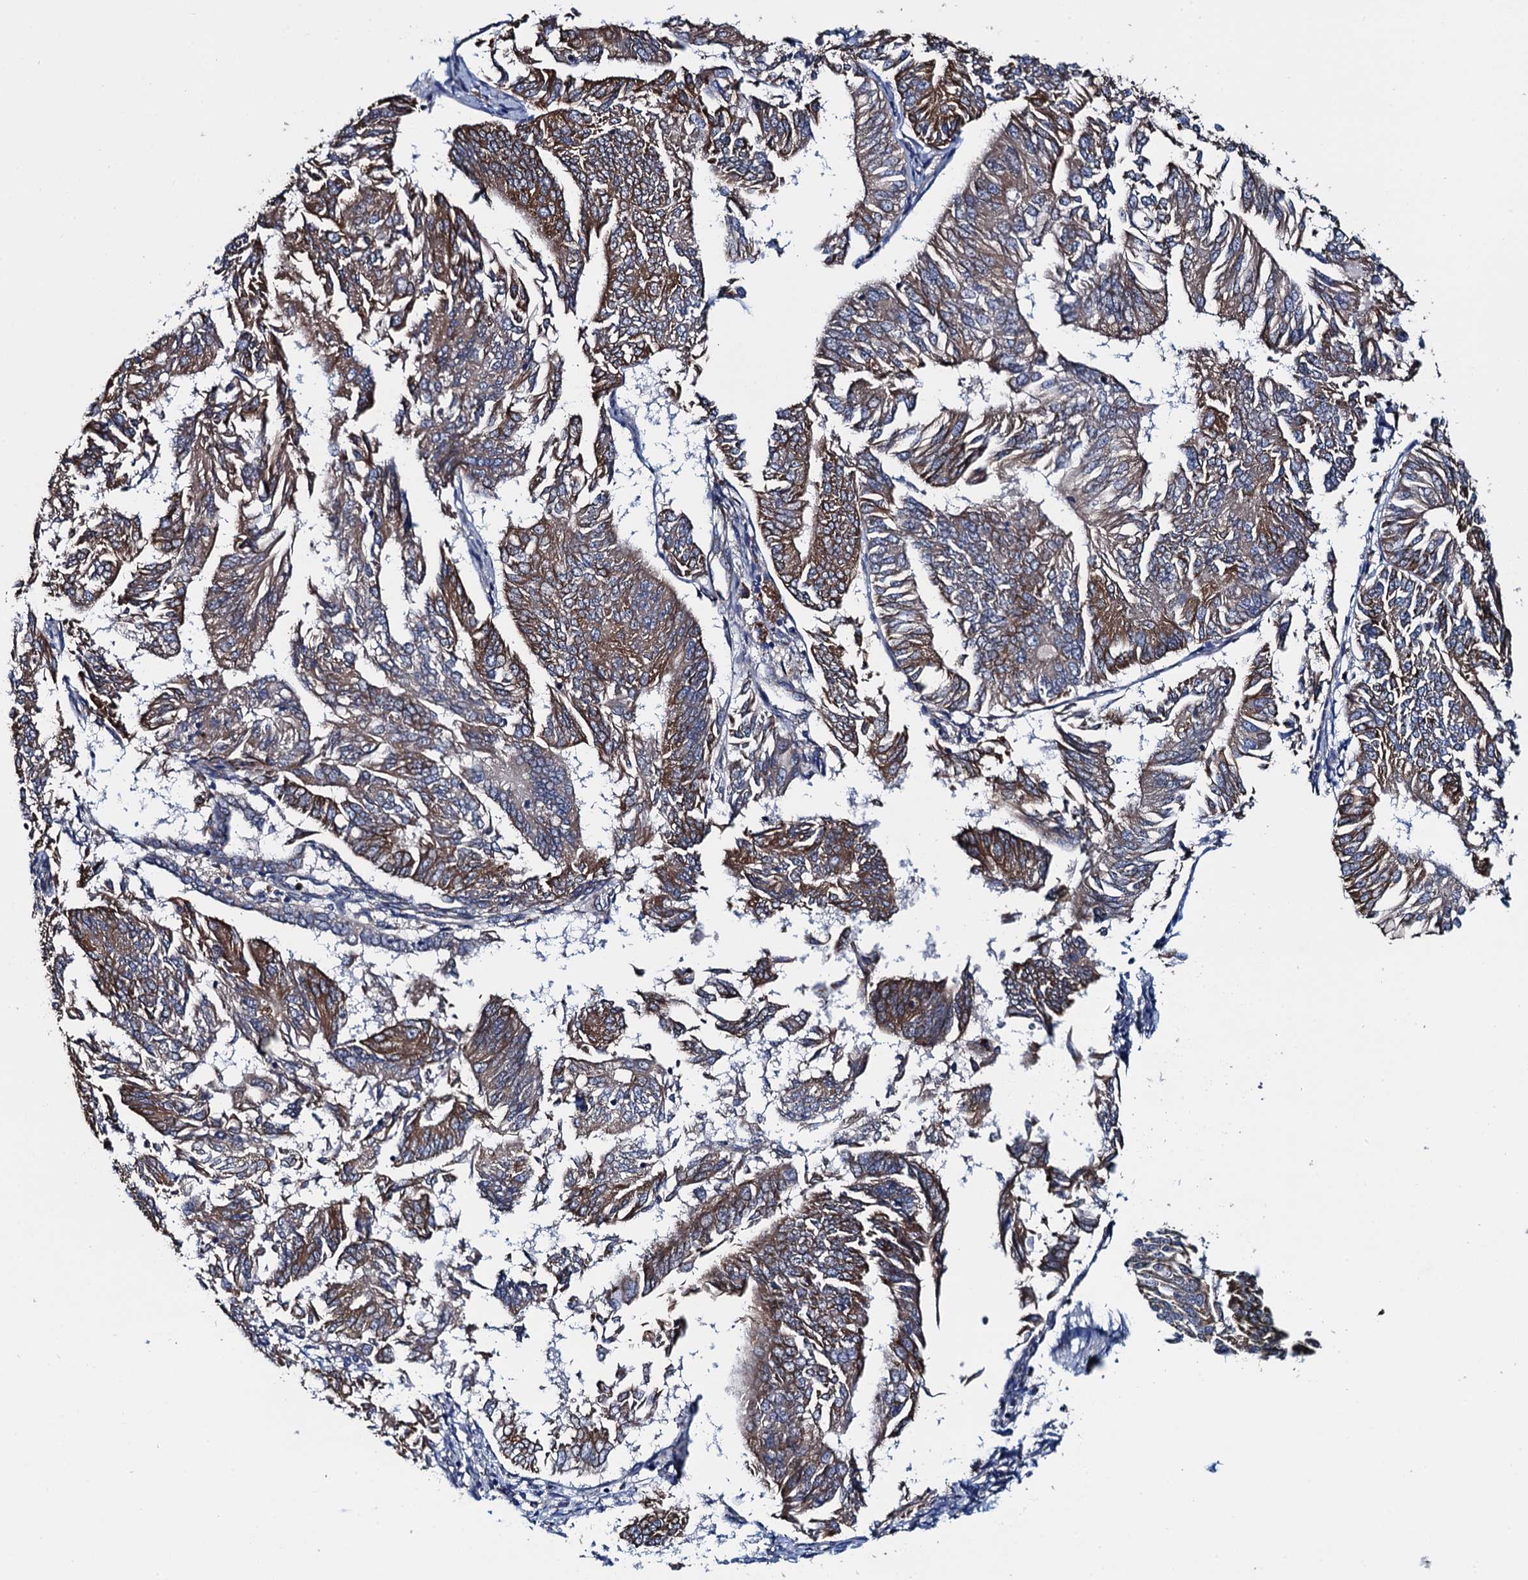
{"staining": {"intensity": "moderate", "quantity": ">75%", "location": "cytoplasmic/membranous"}, "tissue": "endometrial cancer", "cell_type": "Tumor cells", "image_type": "cancer", "snomed": [{"axis": "morphology", "description": "Adenocarcinoma, NOS"}, {"axis": "topography", "description": "Endometrium"}], "caption": "Immunohistochemistry image of neoplastic tissue: human endometrial adenocarcinoma stained using IHC reveals medium levels of moderate protein expression localized specifically in the cytoplasmic/membranous of tumor cells, appearing as a cytoplasmic/membranous brown color.", "gene": "ADCY9", "patient": {"sex": "female", "age": 58}}